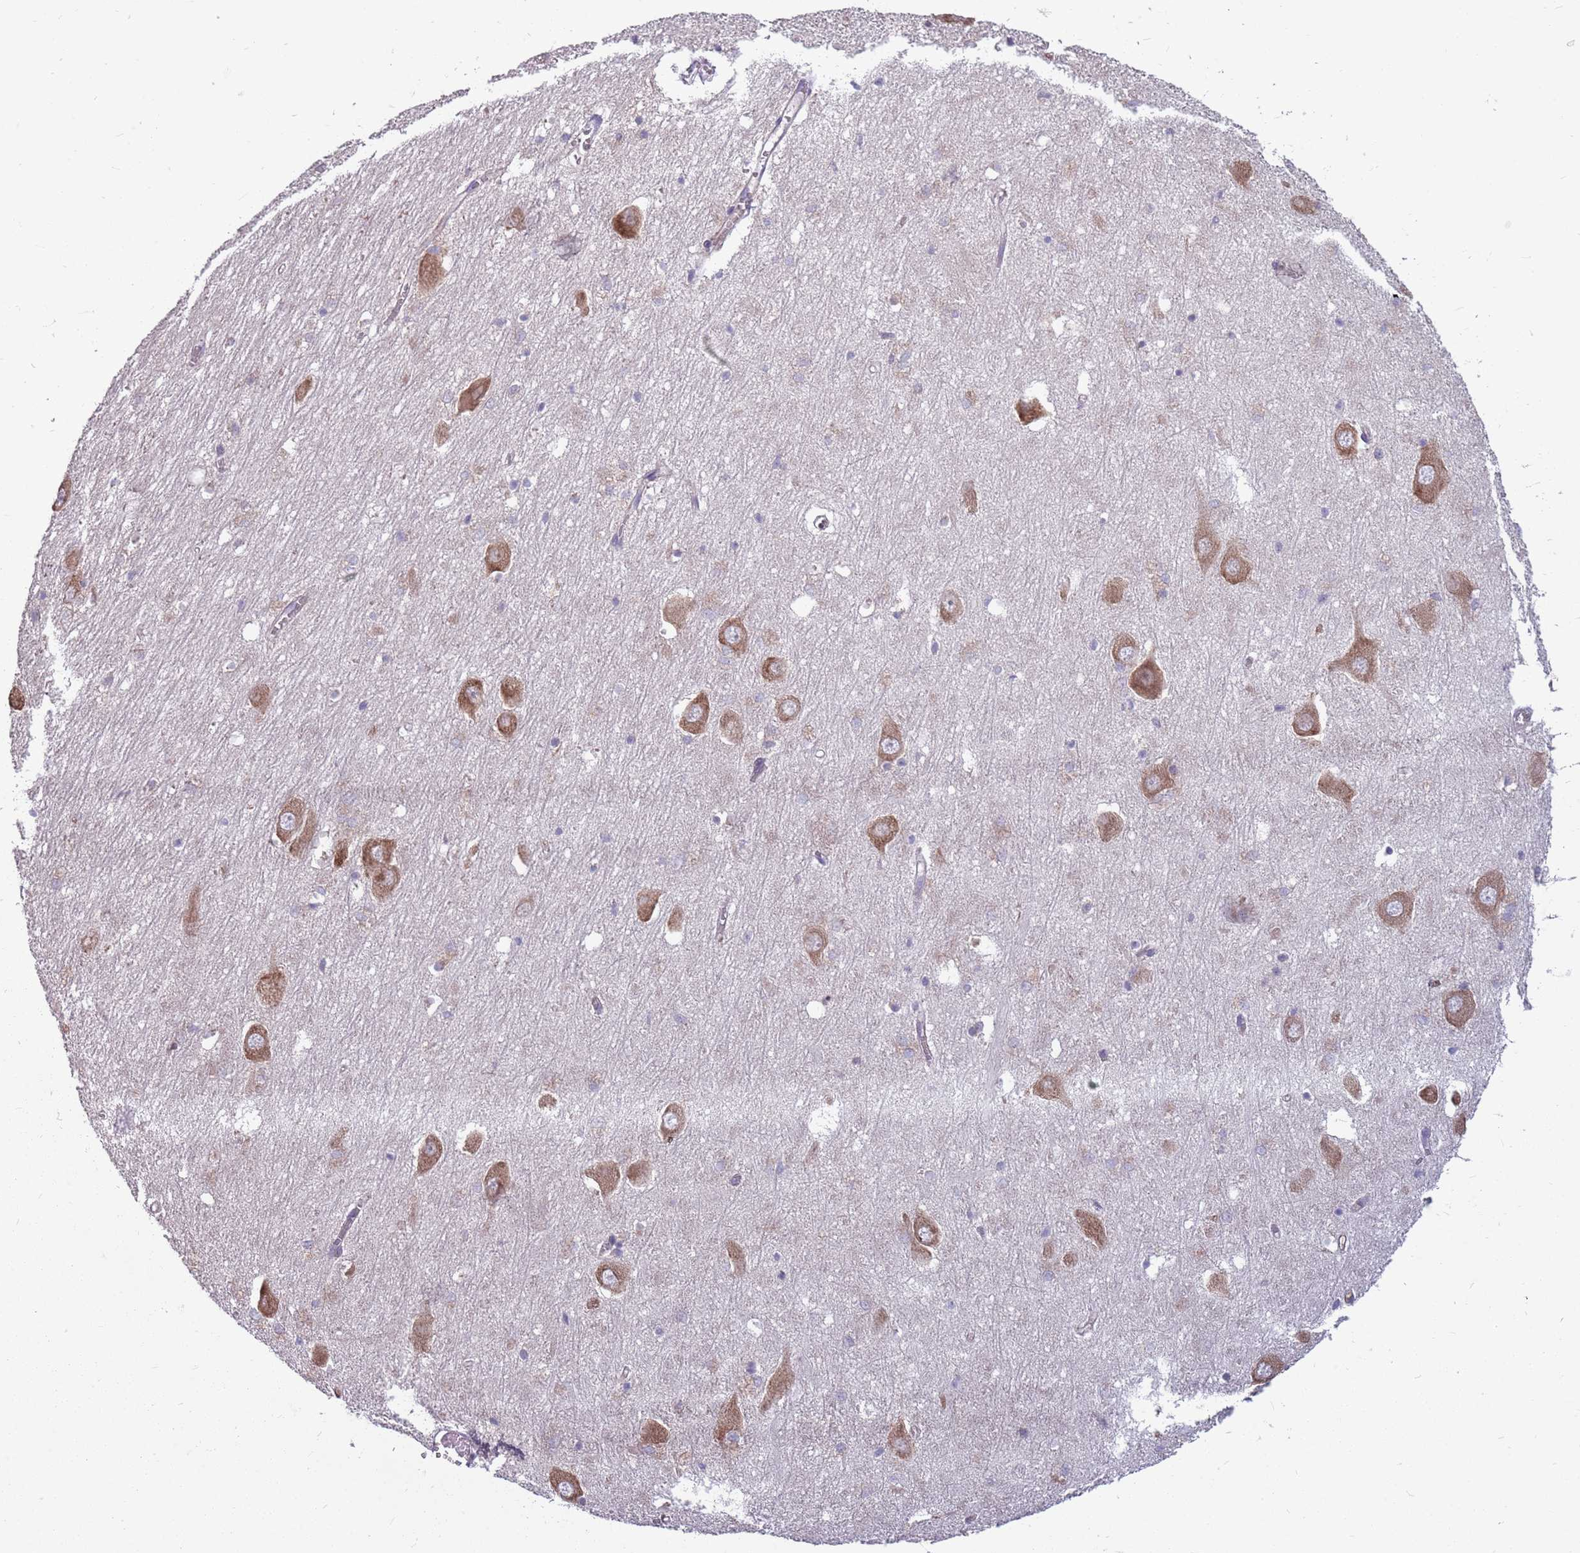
{"staining": {"intensity": "negative", "quantity": "none", "location": "none"}, "tissue": "hippocampus", "cell_type": "Glial cells", "image_type": "normal", "snomed": [{"axis": "morphology", "description": "Normal tissue, NOS"}, {"axis": "topography", "description": "Hippocampus"}], "caption": "A high-resolution image shows immunohistochemistry (IHC) staining of unremarkable hippocampus, which reveals no significant expression in glial cells.", "gene": "PPP1R27", "patient": {"sex": "male", "age": 70}}